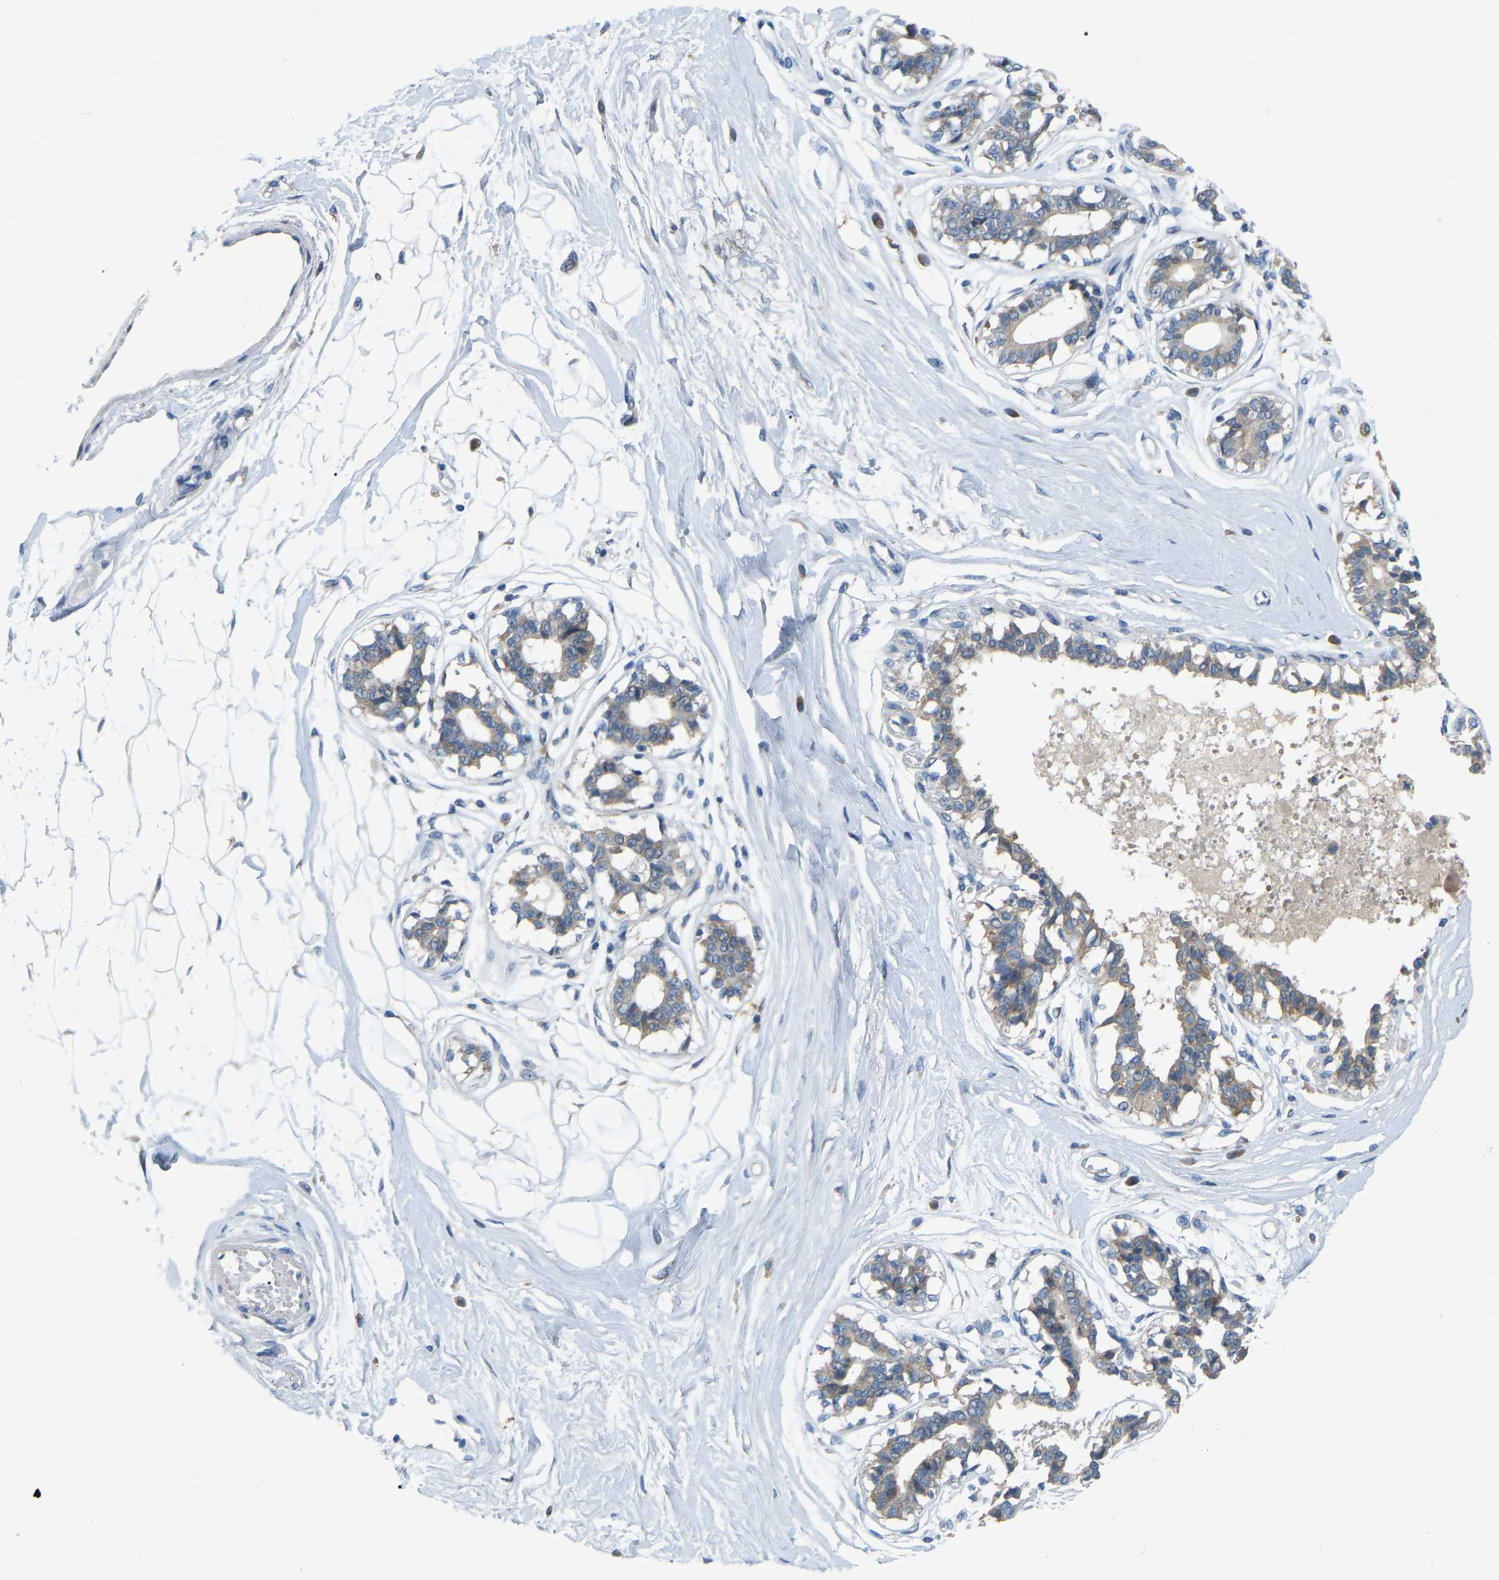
{"staining": {"intensity": "negative", "quantity": "none", "location": "none"}, "tissue": "breast", "cell_type": "Adipocytes", "image_type": "normal", "snomed": [{"axis": "morphology", "description": "Normal tissue, NOS"}, {"axis": "topography", "description": "Breast"}], "caption": "This is an immunohistochemistry histopathology image of unremarkable human breast. There is no expression in adipocytes.", "gene": "ENSG00000283765", "patient": {"sex": "female", "age": 45}}